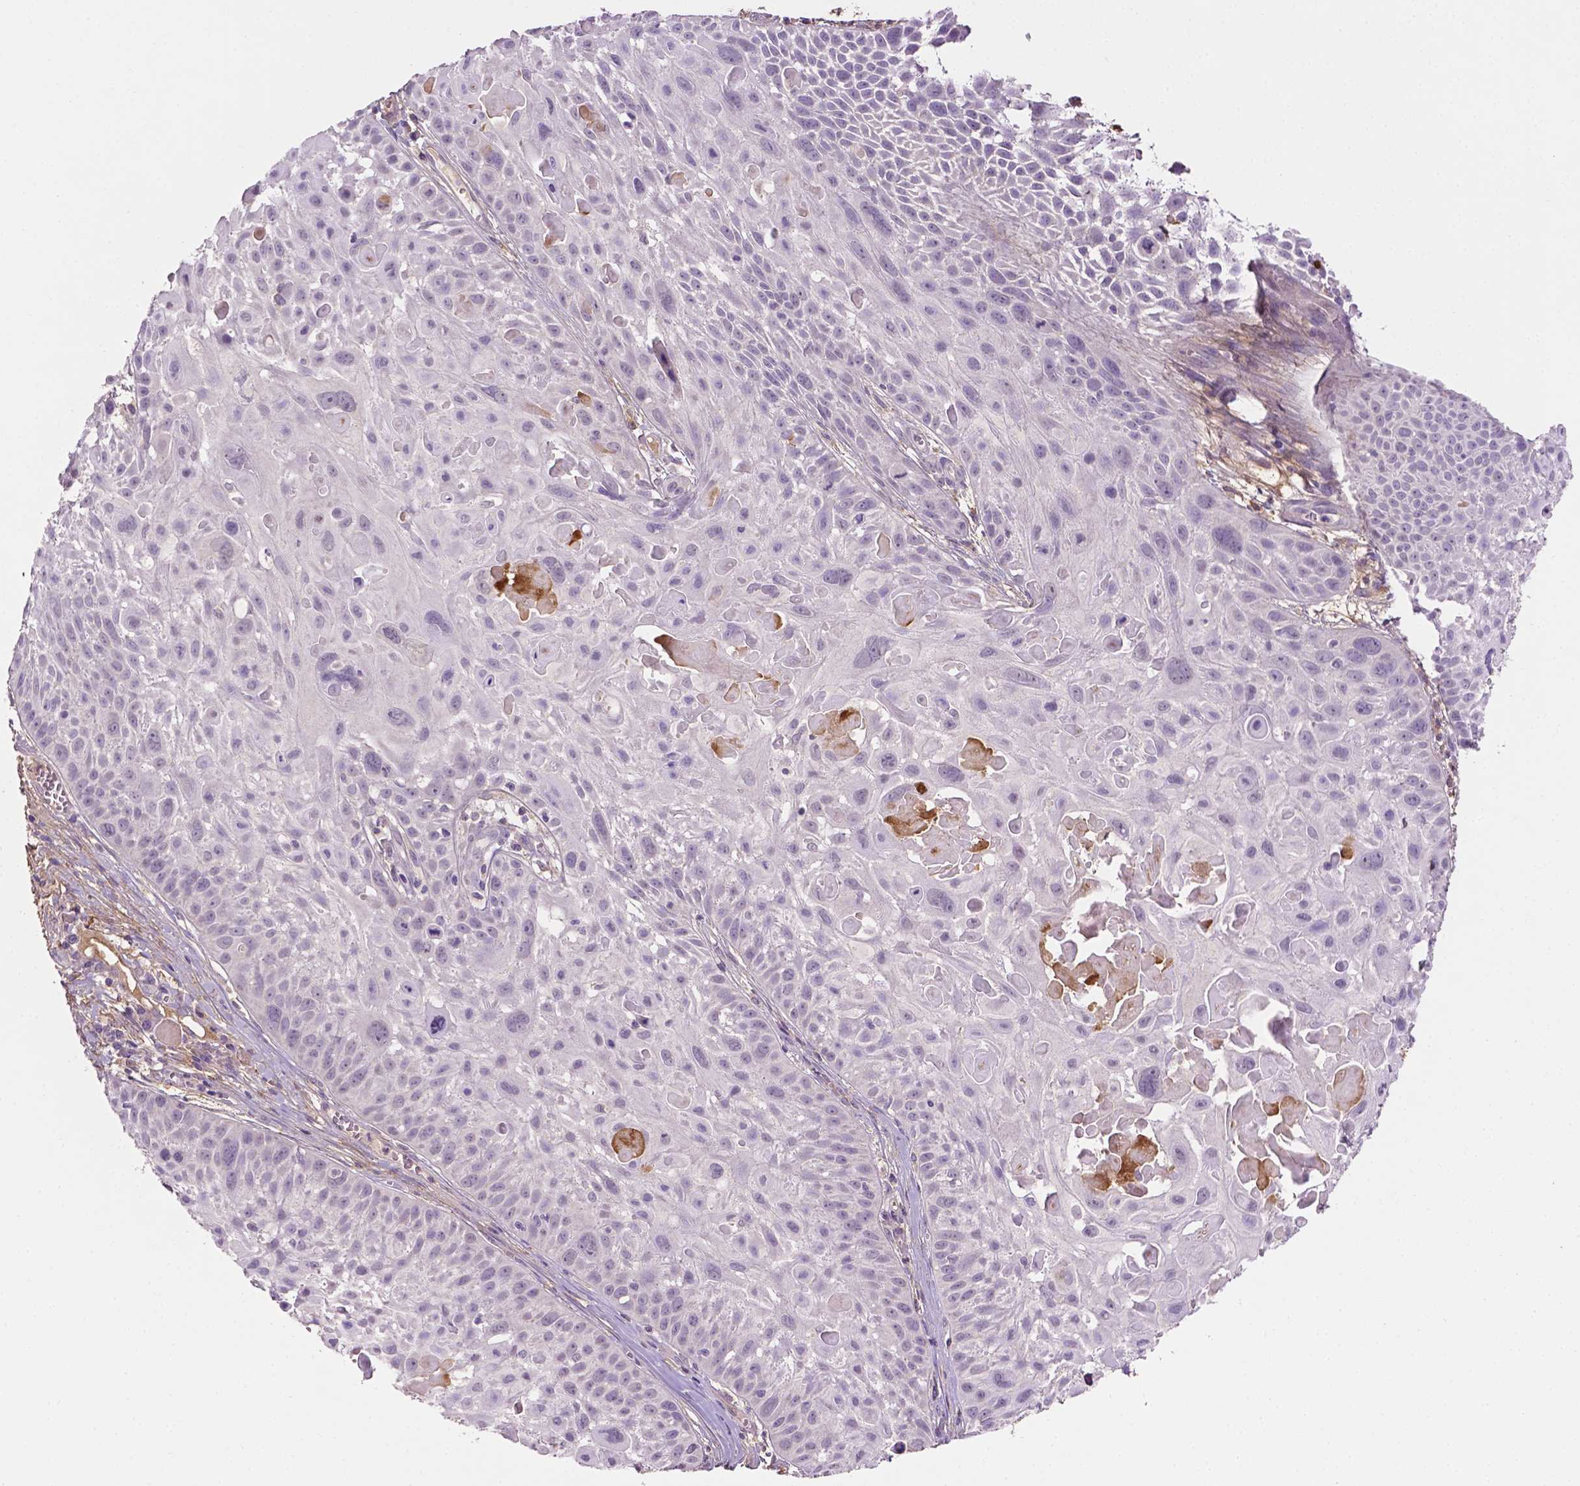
{"staining": {"intensity": "negative", "quantity": "none", "location": "none"}, "tissue": "skin cancer", "cell_type": "Tumor cells", "image_type": "cancer", "snomed": [{"axis": "morphology", "description": "Squamous cell carcinoma, NOS"}, {"axis": "topography", "description": "Skin"}, {"axis": "topography", "description": "Anal"}], "caption": "Skin squamous cell carcinoma was stained to show a protein in brown. There is no significant positivity in tumor cells.", "gene": "FBLN1", "patient": {"sex": "female", "age": 75}}